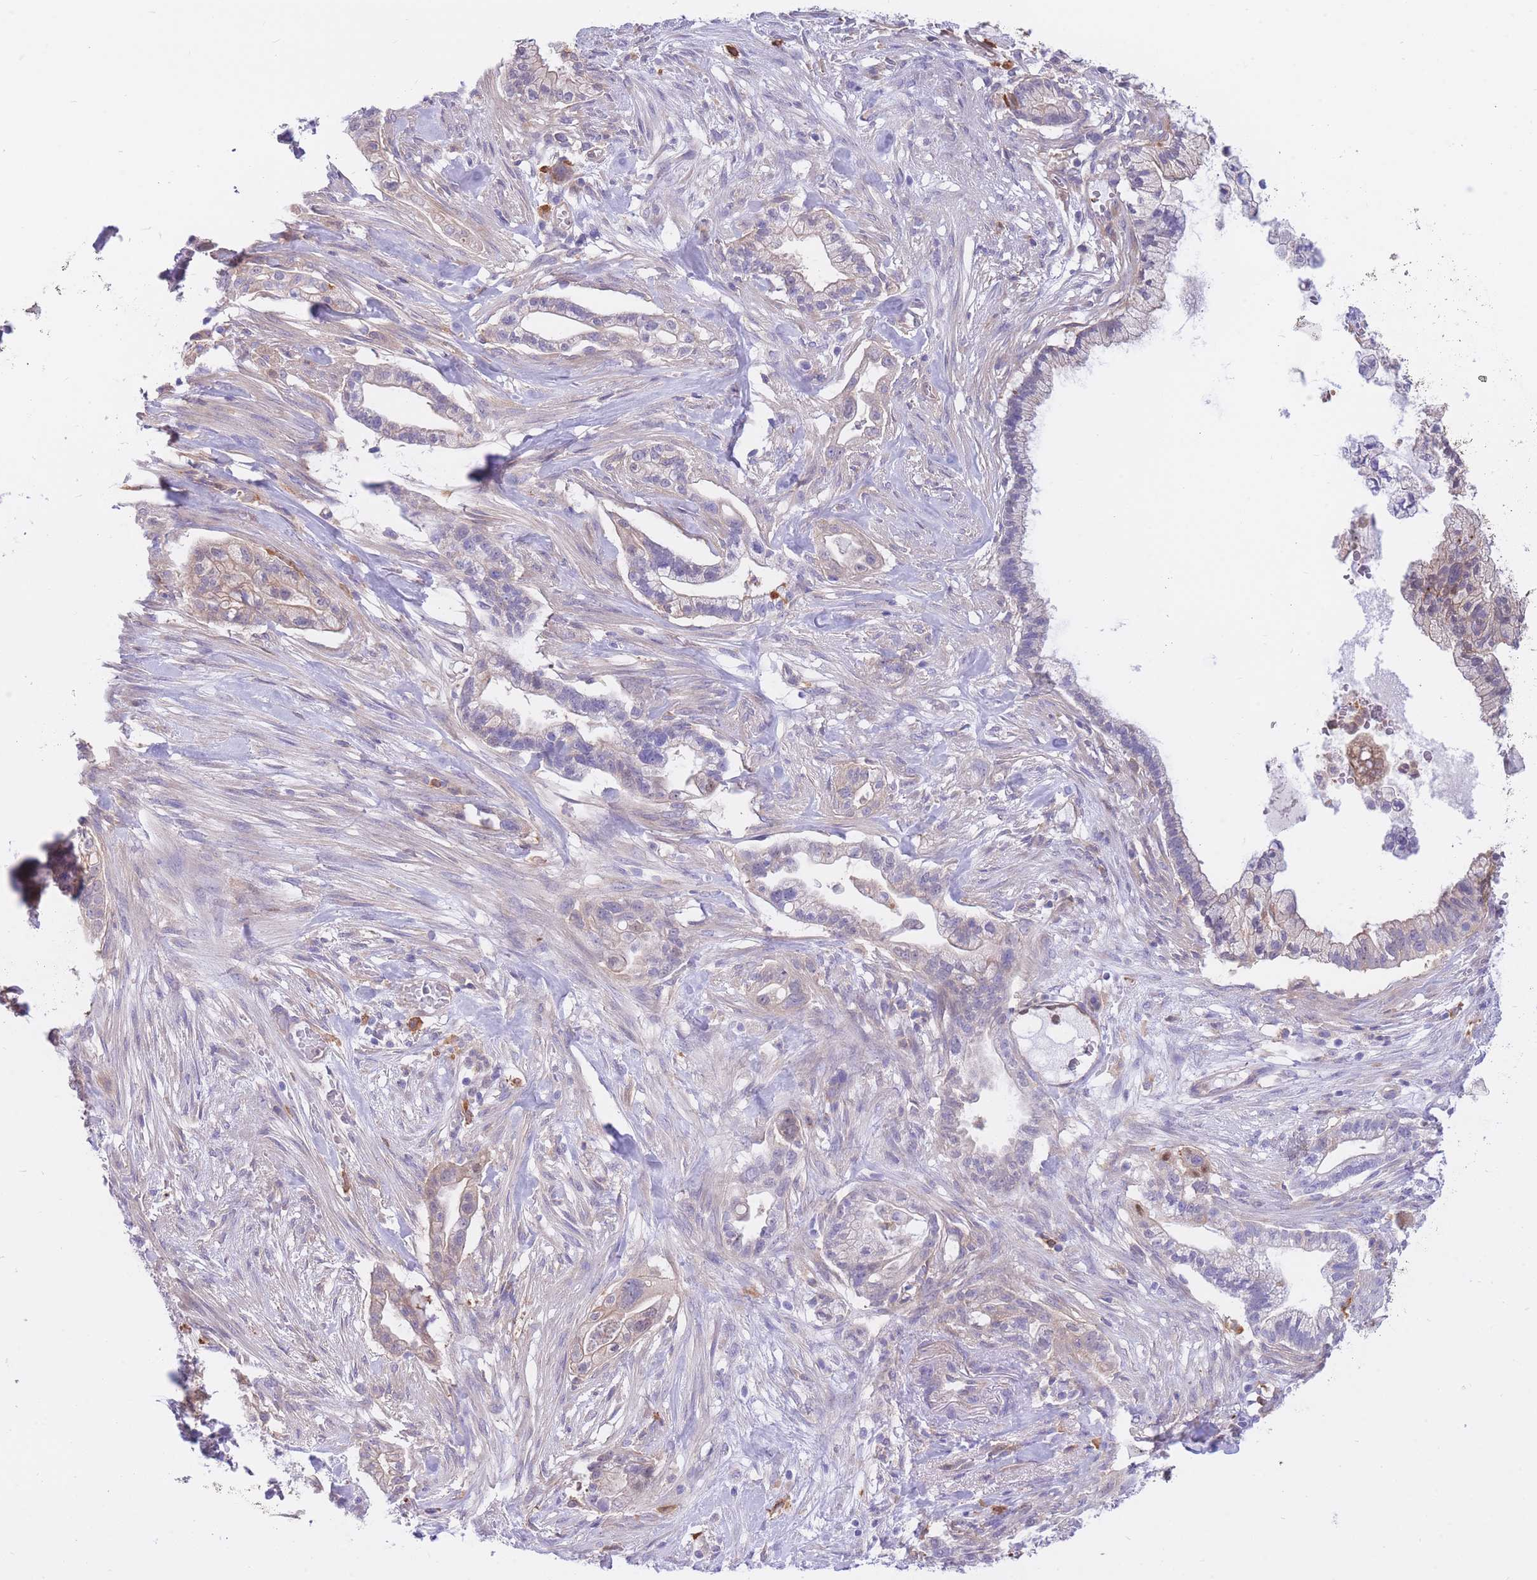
{"staining": {"intensity": "weak", "quantity": "<25%", "location": "cytoplasmic/membranous"}, "tissue": "pancreatic cancer", "cell_type": "Tumor cells", "image_type": "cancer", "snomed": [{"axis": "morphology", "description": "Adenocarcinoma, NOS"}, {"axis": "topography", "description": "Pancreas"}], "caption": "The immunohistochemistry (IHC) micrograph has no significant expression in tumor cells of pancreatic cancer tissue.", "gene": "NAMPT", "patient": {"sex": "male", "age": 44}}